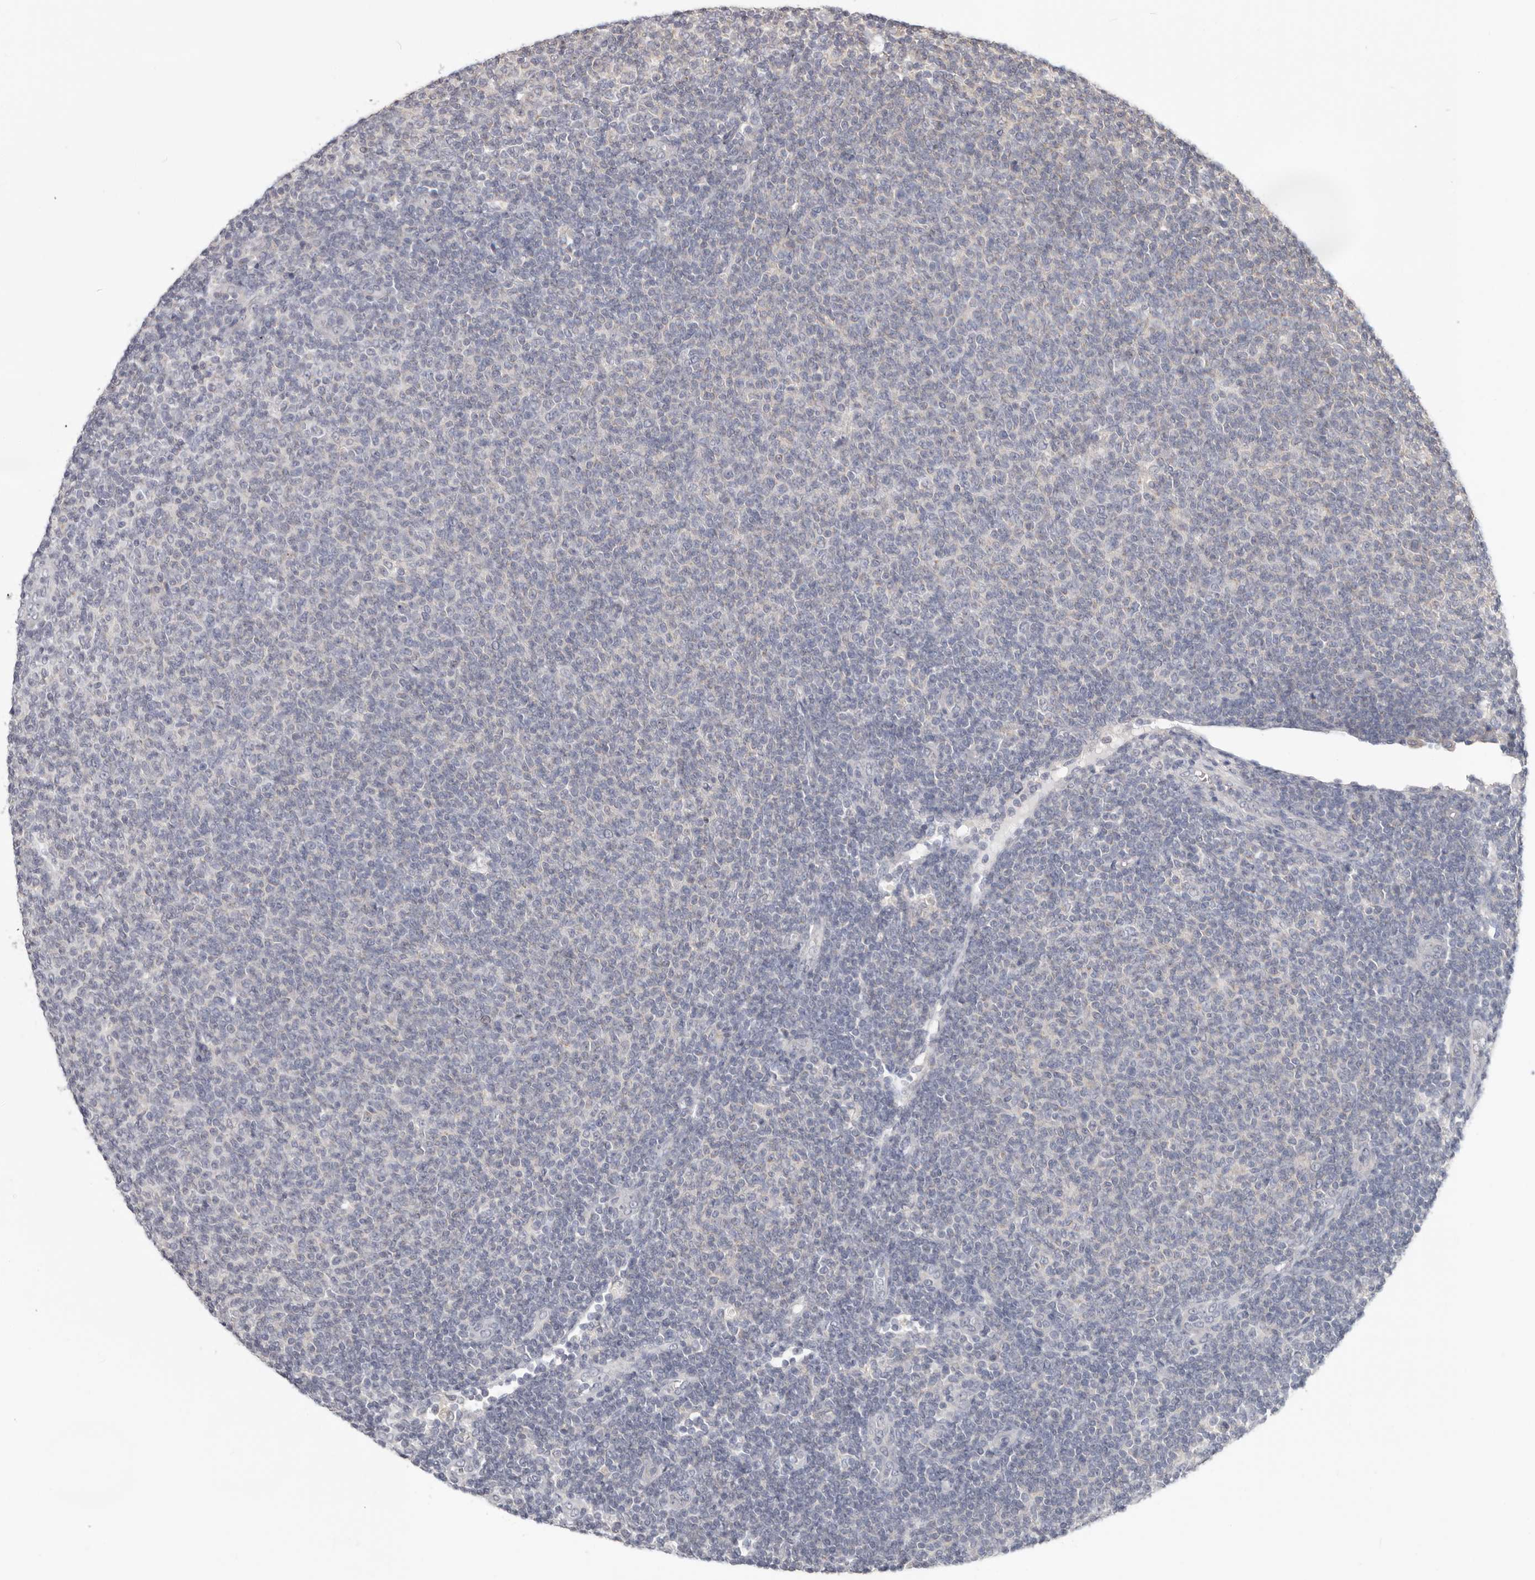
{"staining": {"intensity": "negative", "quantity": "none", "location": "none"}, "tissue": "lymphoma", "cell_type": "Tumor cells", "image_type": "cancer", "snomed": [{"axis": "morphology", "description": "Malignant lymphoma, non-Hodgkin's type, Low grade"}, {"axis": "topography", "description": "Lymph node"}], "caption": "This is an immunohistochemistry photomicrograph of human lymphoma. There is no expression in tumor cells.", "gene": "LRP6", "patient": {"sex": "male", "age": 66}}